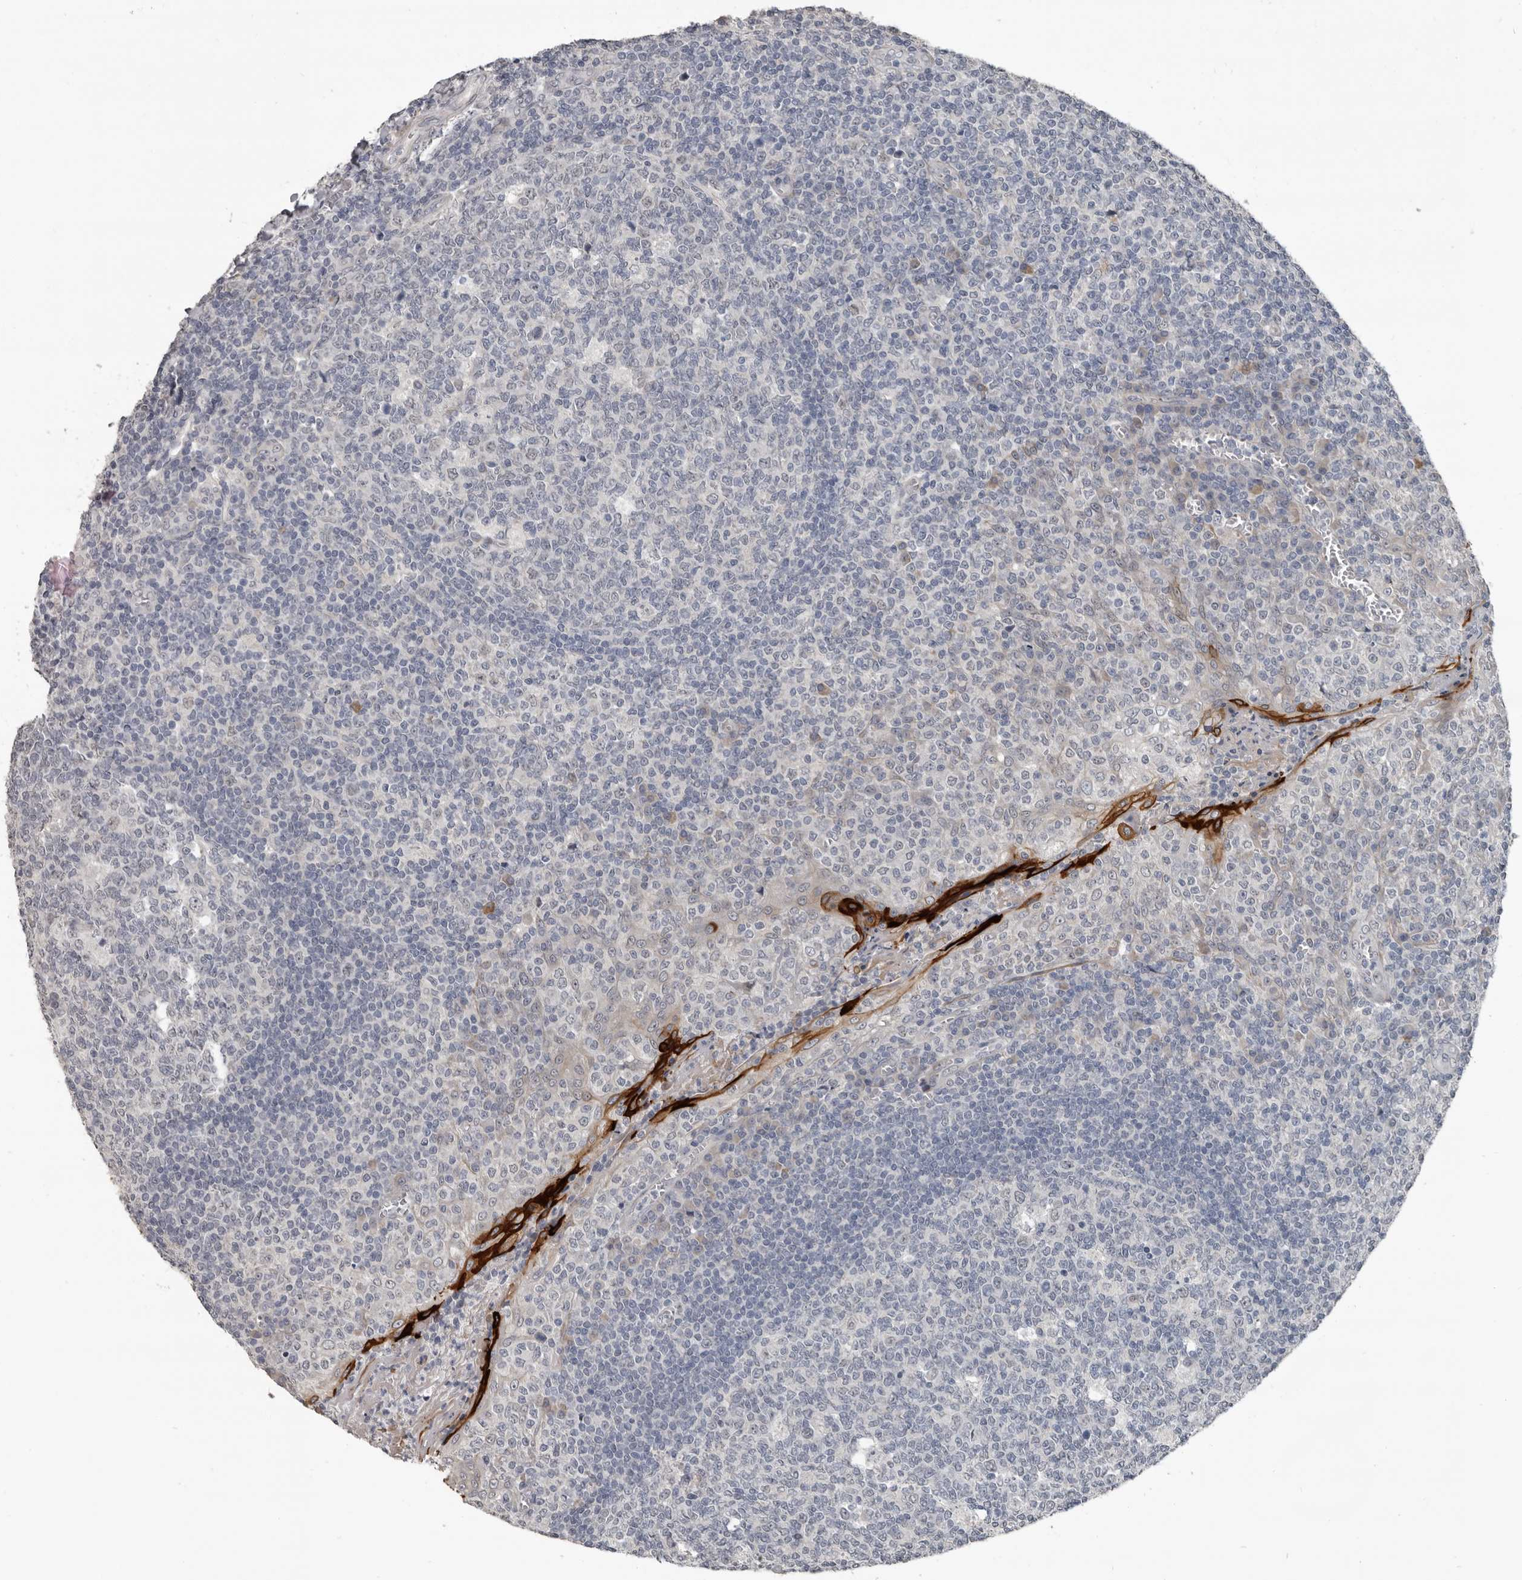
{"staining": {"intensity": "negative", "quantity": "none", "location": "none"}, "tissue": "tonsil", "cell_type": "Germinal center cells", "image_type": "normal", "snomed": [{"axis": "morphology", "description": "Normal tissue, NOS"}, {"axis": "topography", "description": "Tonsil"}], "caption": "This photomicrograph is of benign tonsil stained with immunohistochemistry (IHC) to label a protein in brown with the nuclei are counter-stained blue. There is no expression in germinal center cells. (DAB IHC, high magnification).", "gene": "C1orf216", "patient": {"sex": "female", "age": 19}}